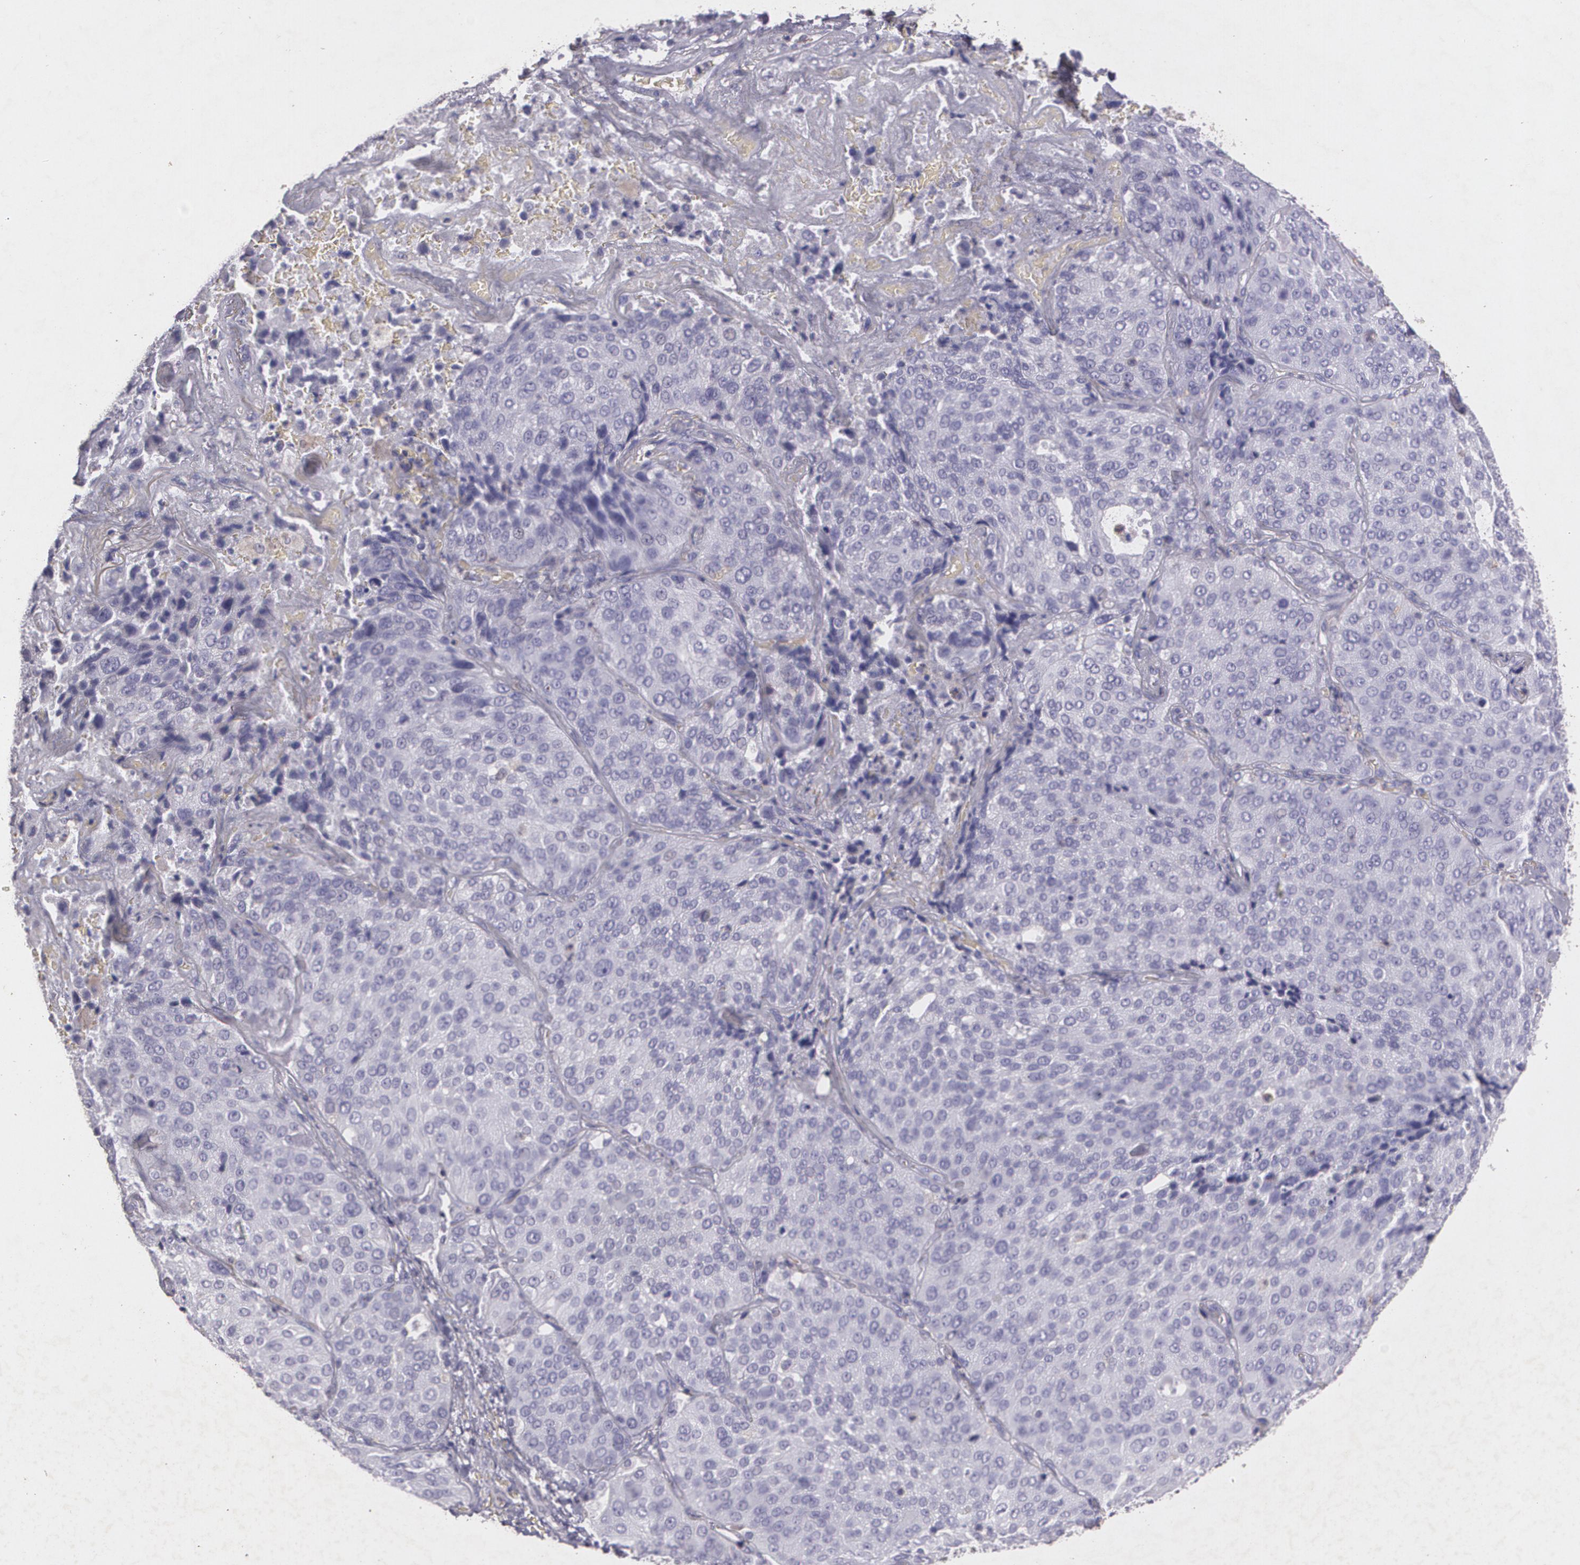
{"staining": {"intensity": "negative", "quantity": "none", "location": "none"}, "tissue": "lung cancer", "cell_type": "Tumor cells", "image_type": "cancer", "snomed": [{"axis": "morphology", "description": "Squamous cell carcinoma, NOS"}, {"axis": "topography", "description": "Lung"}], "caption": "Tumor cells are negative for protein expression in human squamous cell carcinoma (lung).", "gene": "TGFBR1", "patient": {"sex": "male", "age": 54}}